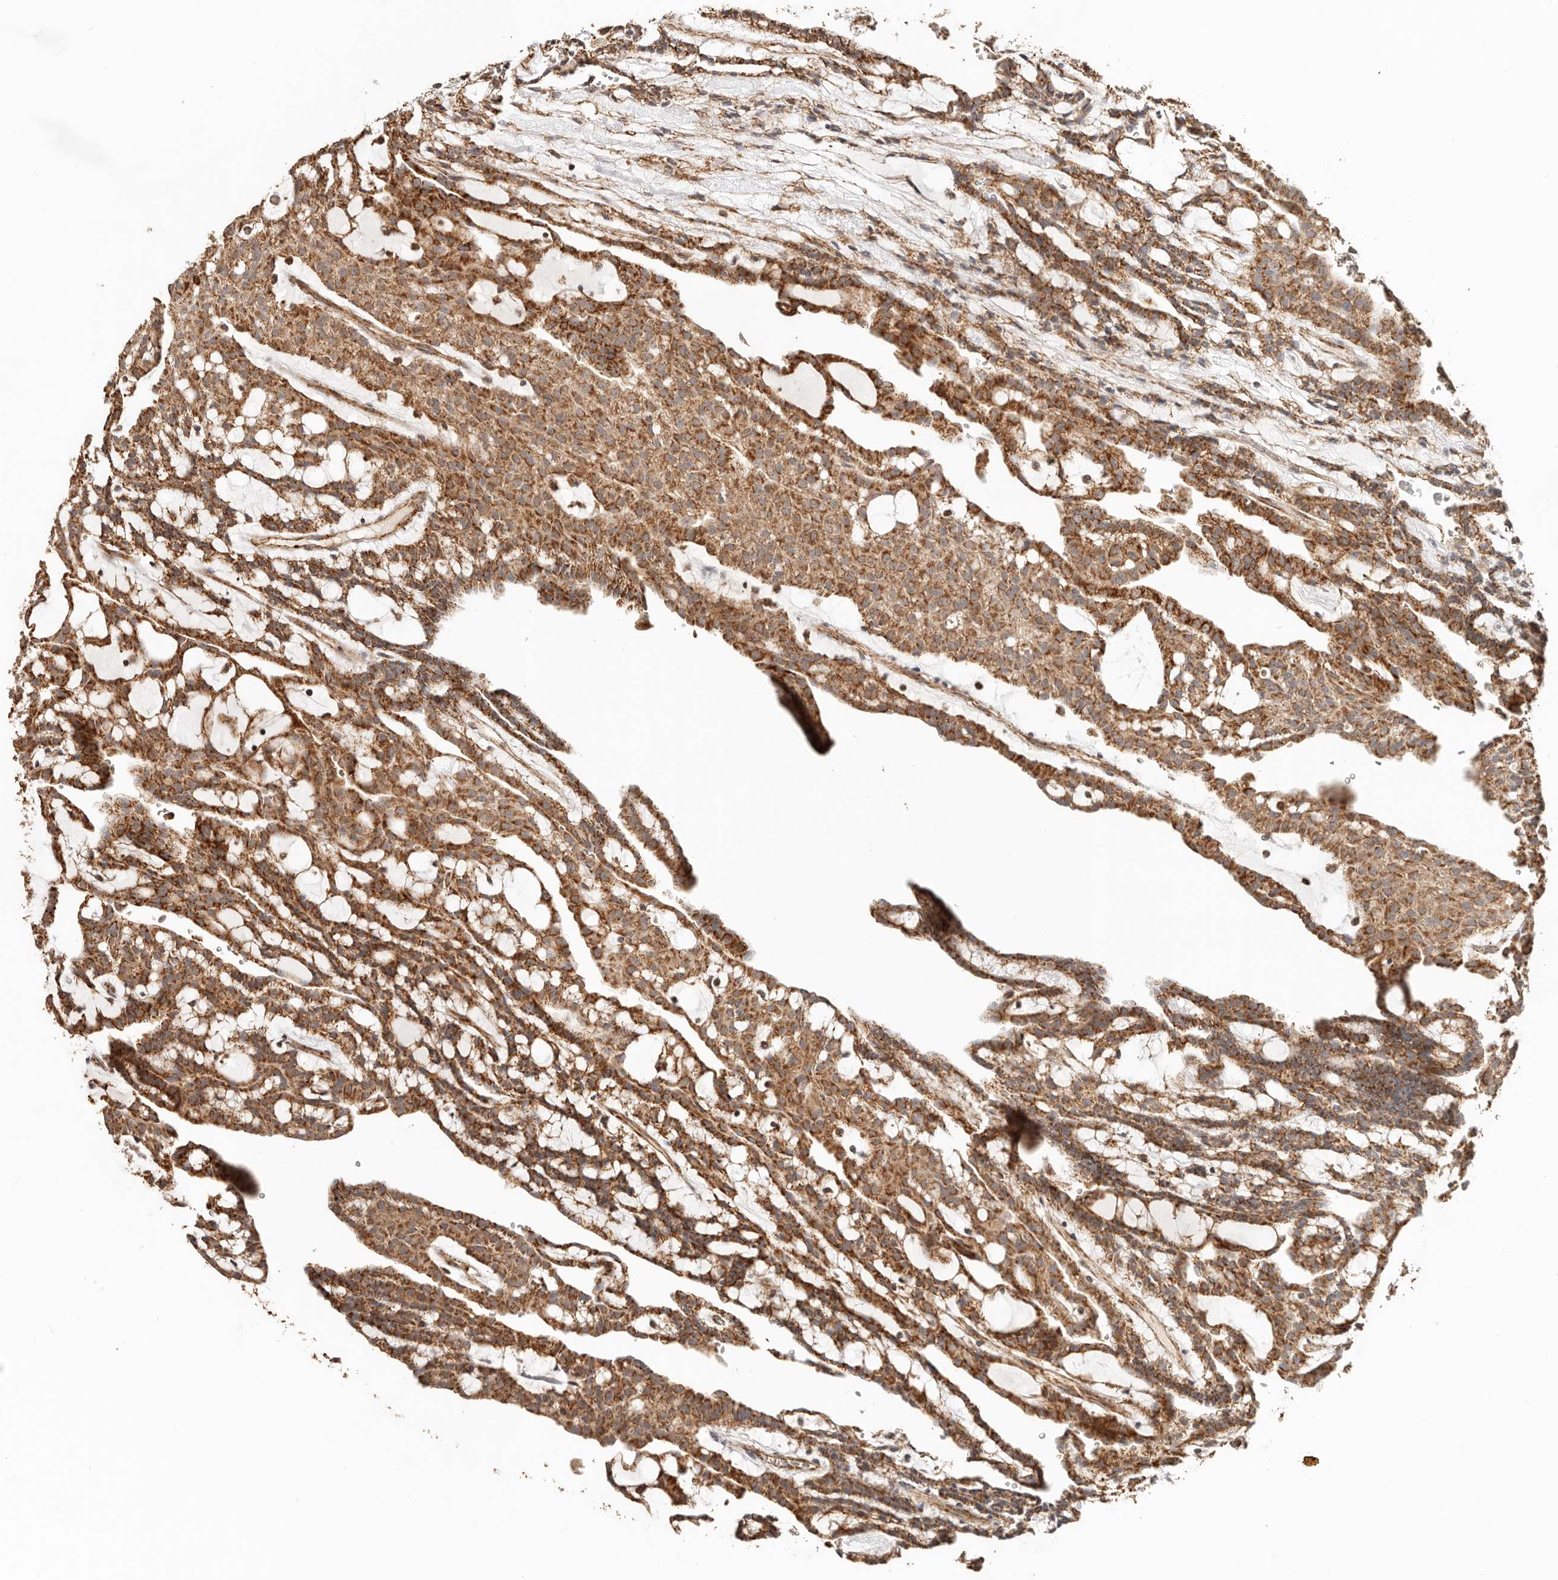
{"staining": {"intensity": "strong", "quantity": ">75%", "location": "cytoplasmic/membranous"}, "tissue": "renal cancer", "cell_type": "Tumor cells", "image_type": "cancer", "snomed": [{"axis": "morphology", "description": "Adenocarcinoma, NOS"}, {"axis": "topography", "description": "Kidney"}], "caption": "Immunohistochemical staining of renal cancer displays high levels of strong cytoplasmic/membranous expression in approximately >75% of tumor cells.", "gene": "NDUFB11", "patient": {"sex": "male", "age": 63}}